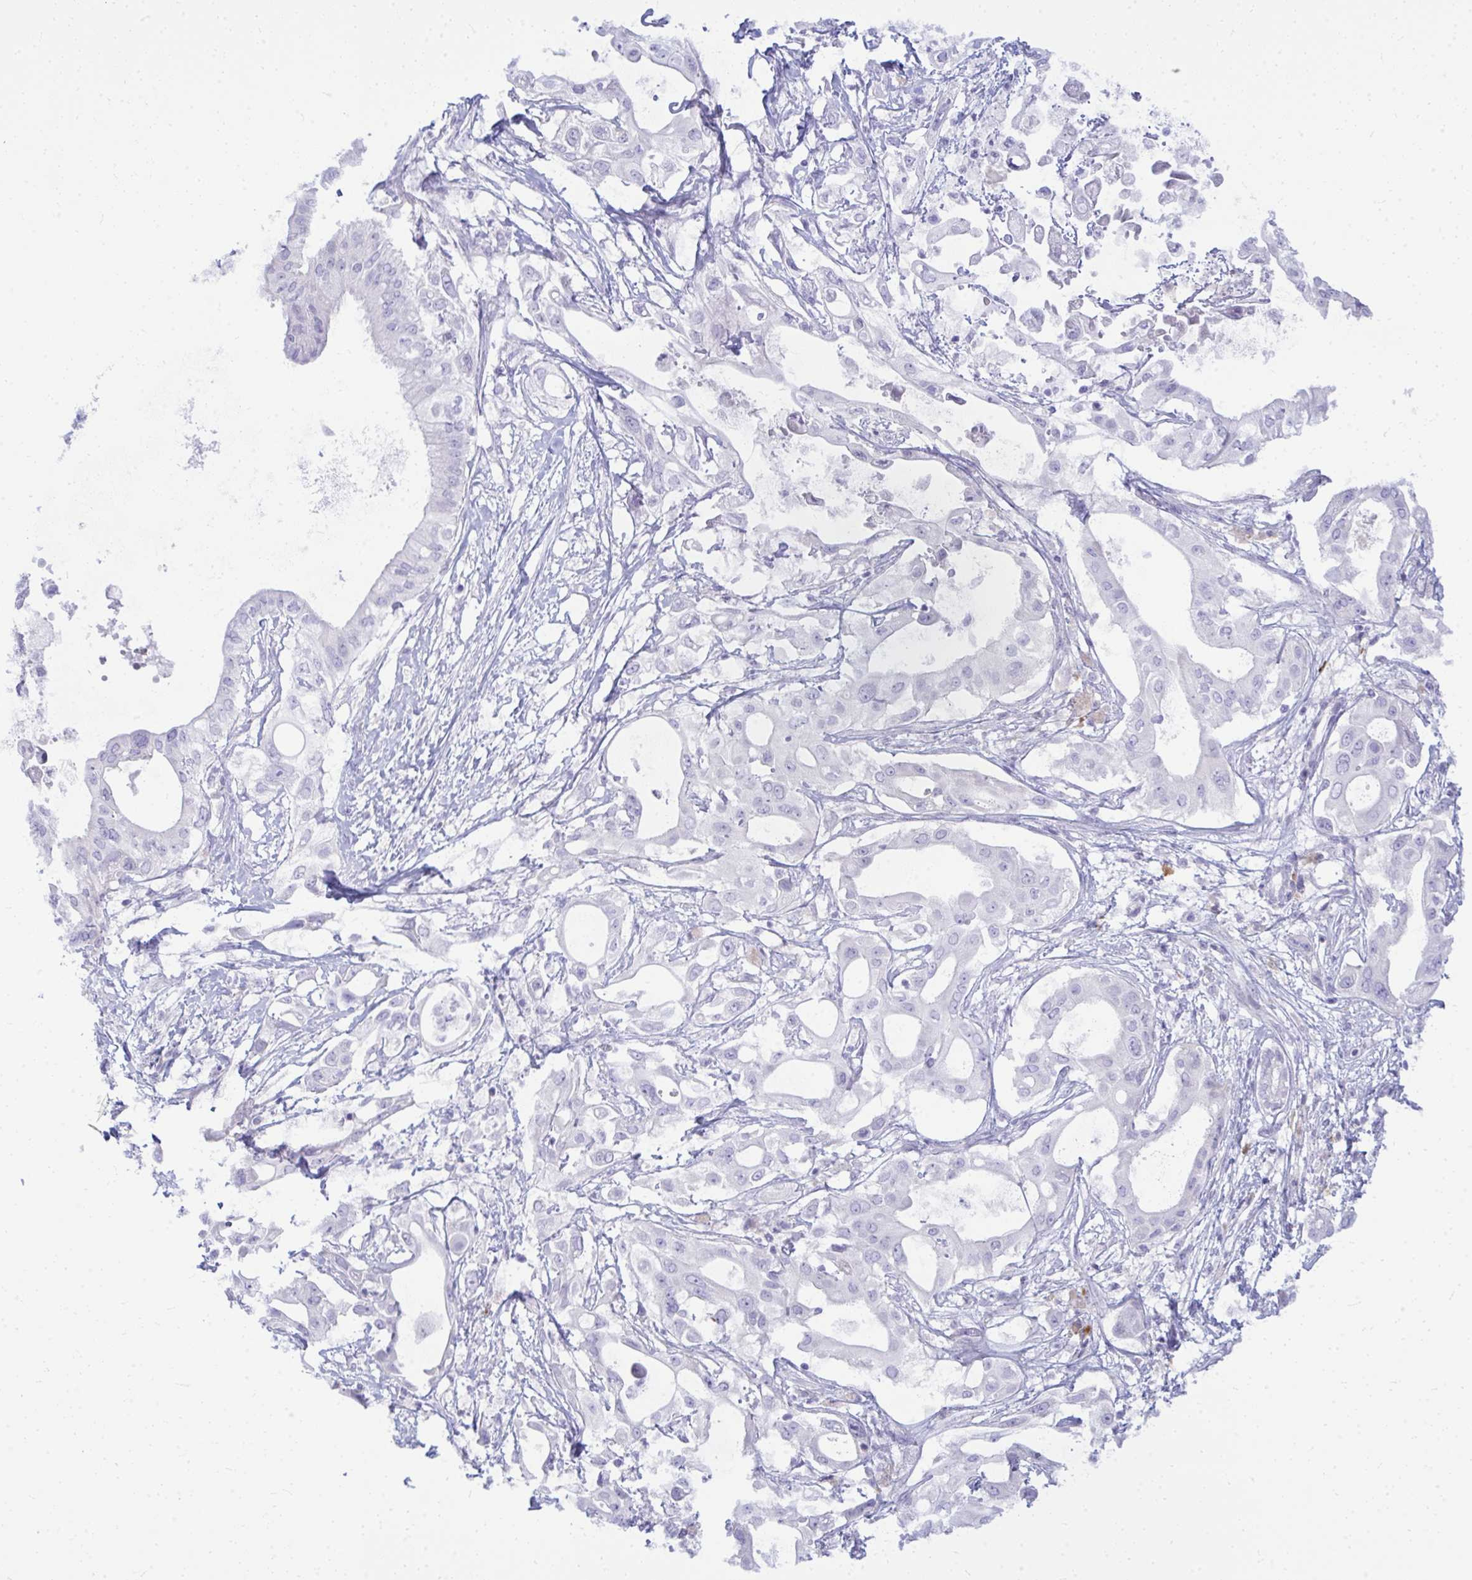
{"staining": {"intensity": "negative", "quantity": "none", "location": "none"}, "tissue": "pancreatic cancer", "cell_type": "Tumor cells", "image_type": "cancer", "snomed": [{"axis": "morphology", "description": "Adenocarcinoma, NOS"}, {"axis": "topography", "description": "Pancreas"}], "caption": "Immunohistochemistry (IHC) of adenocarcinoma (pancreatic) displays no positivity in tumor cells.", "gene": "TSPEAR", "patient": {"sex": "female", "age": 68}}